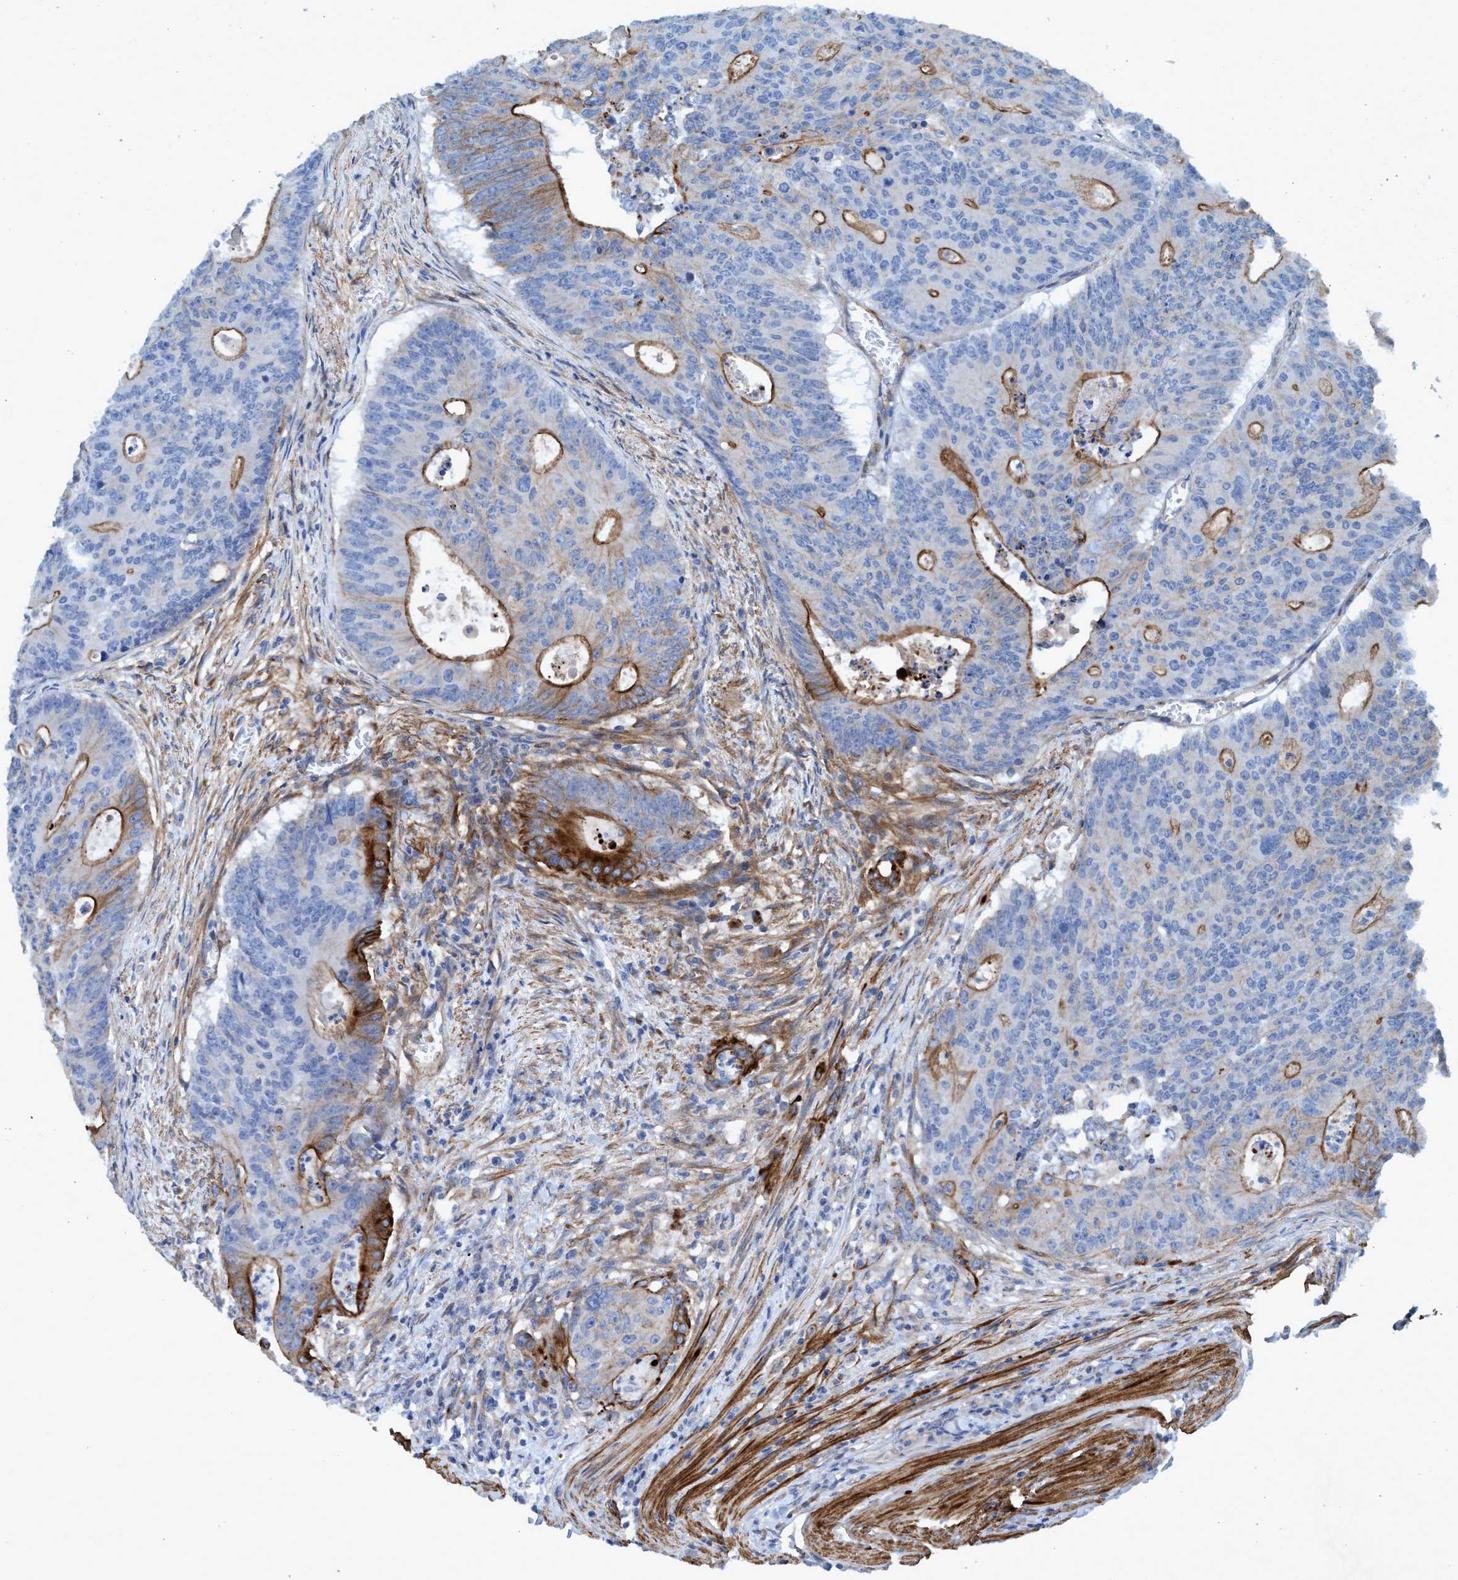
{"staining": {"intensity": "moderate", "quantity": "25%-75%", "location": "cytoplasmic/membranous"}, "tissue": "colorectal cancer", "cell_type": "Tumor cells", "image_type": "cancer", "snomed": [{"axis": "morphology", "description": "Adenocarcinoma, NOS"}, {"axis": "topography", "description": "Colon"}], "caption": "Immunohistochemistry (IHC) (DAB) staining of human colorectal cancer displays moderate cytoplasmic/membranous protein positivity in approximately 25%-75% of tumor cells.", "gene": "GULP1", "patient": {"sex": "male", "age": 87}}